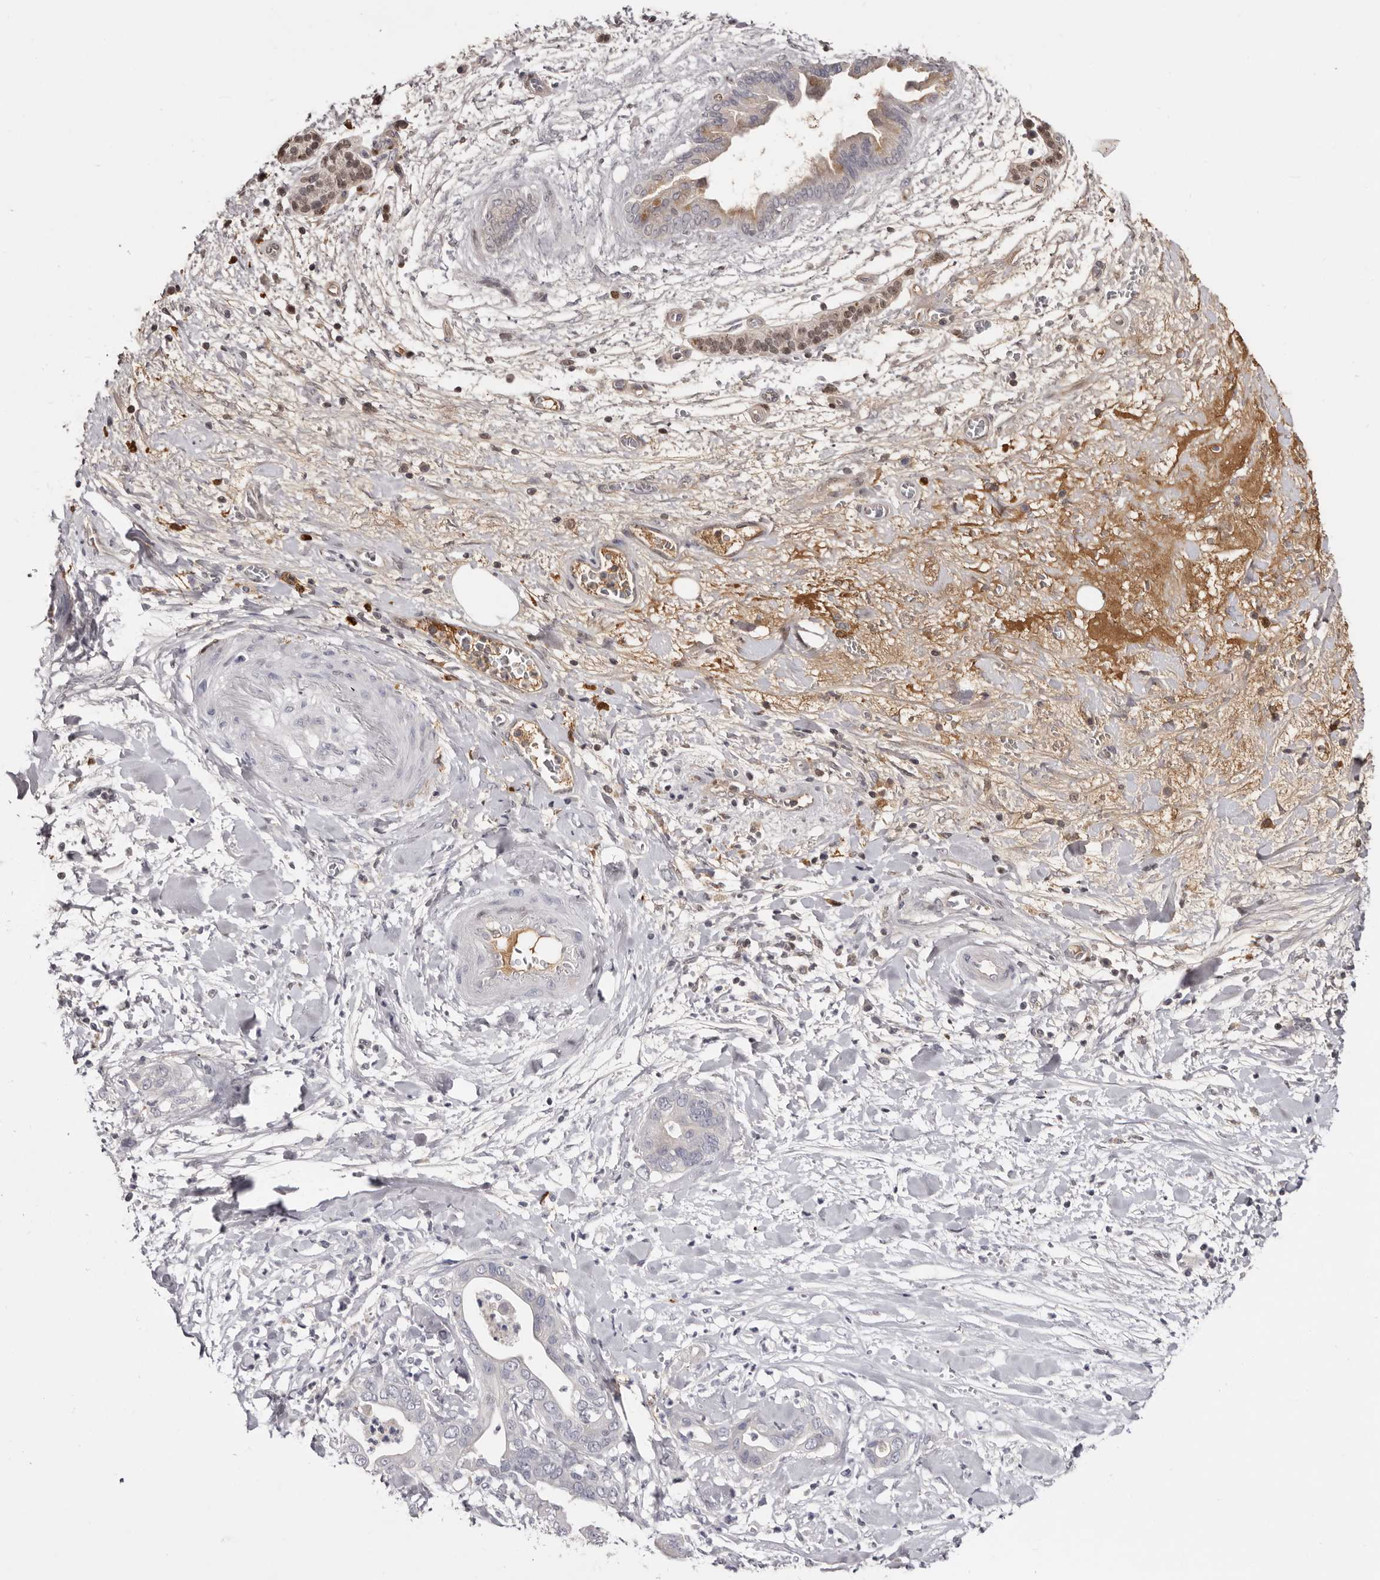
{"staining": {"intensity": "negative", "quantity": "none", "location": "none"}, "tissue": "pancreatic cancer", "cell_type": "Tumor cells", "image_type": "cancer", "snomed": [{"axis": "morphology", "description": "Adenocarcinoma, NOS"}, {"axis": "topography", "description": "Pancreas"}], "caption": "Tumor cells show no significant positivity in pancreatic cancer (adenocarcinoma).", "gene": "KLHL38", "patient": {"sex": "female", "age": 78}}